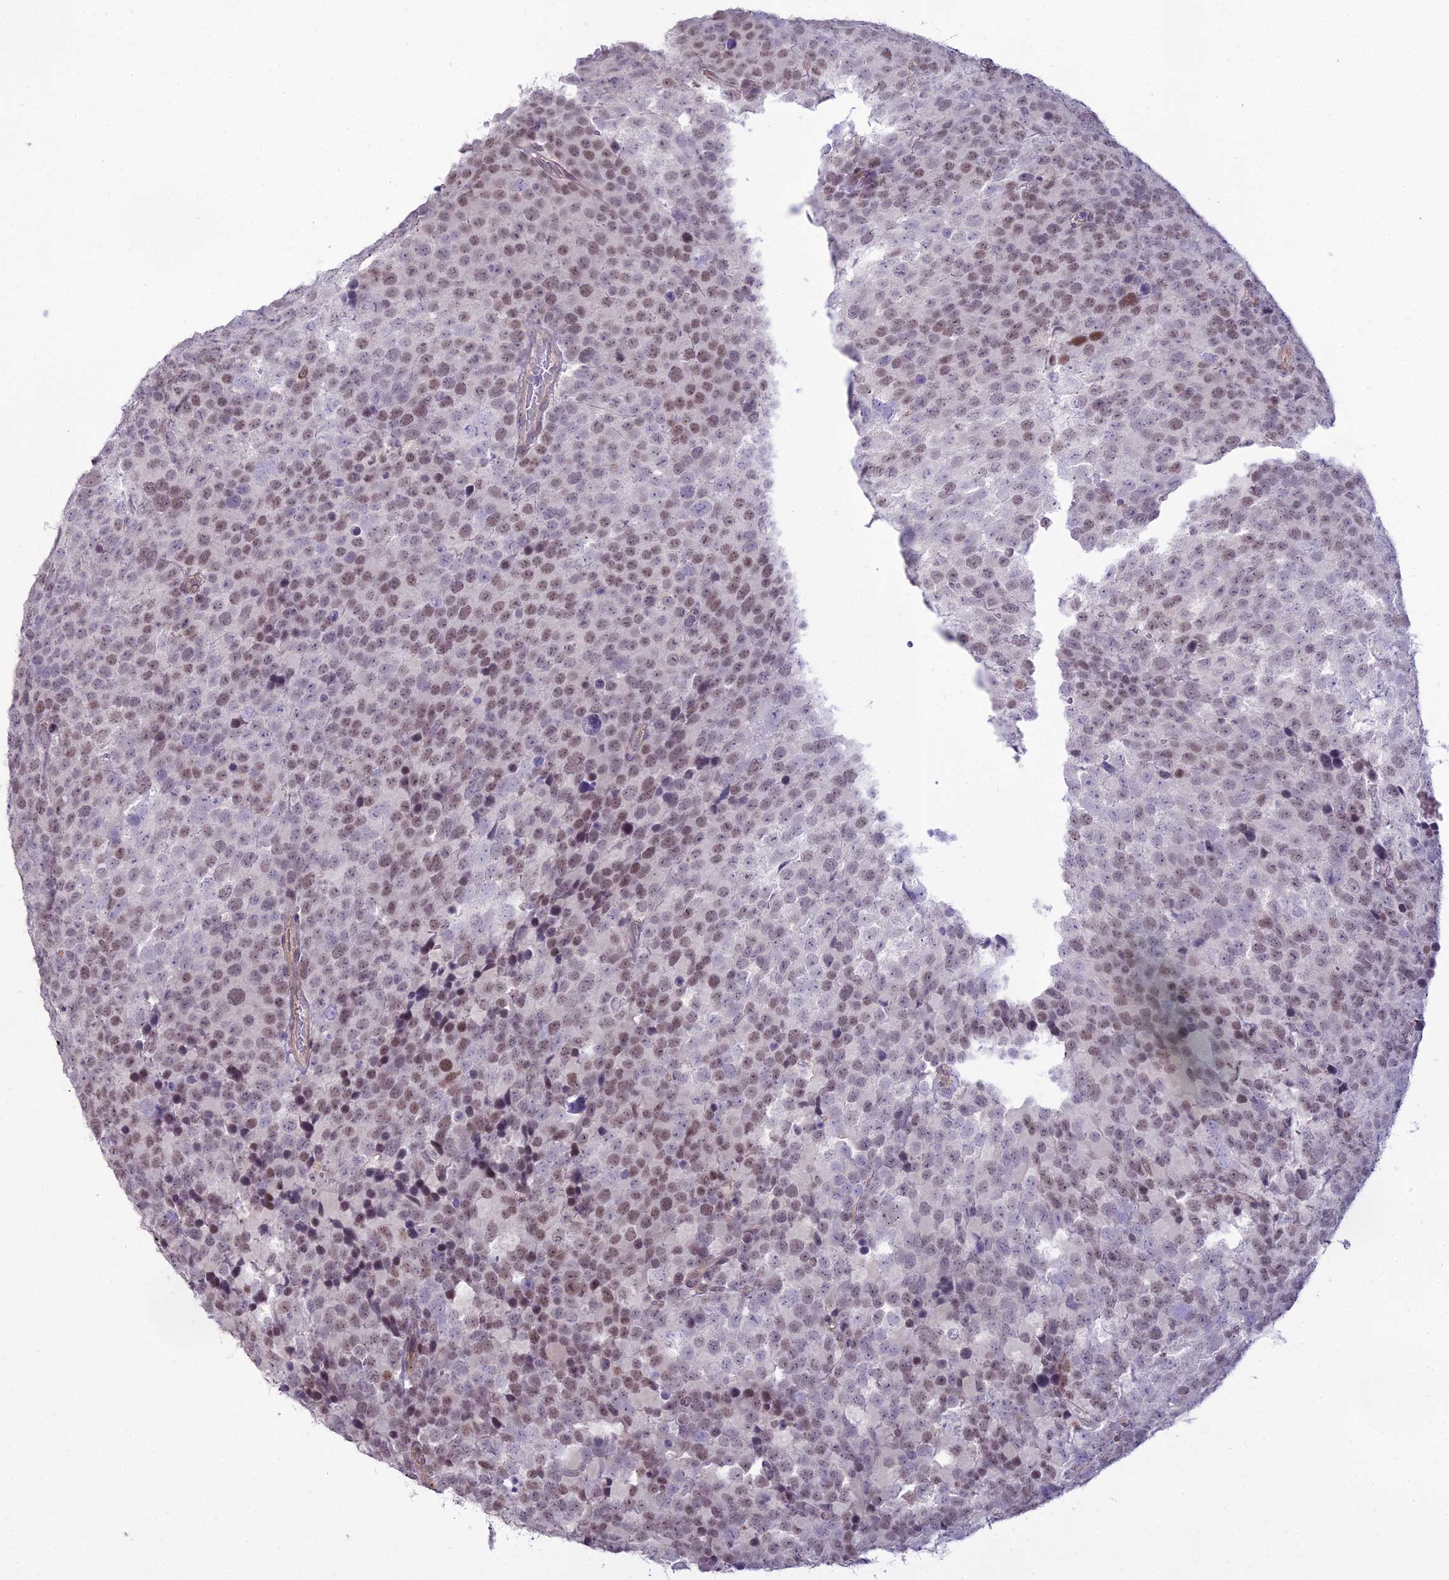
{"staining": {"intensity": "moderate", "quantity": ">75%", "location": "nuclear"}, "tissue": "testis cancer", "cell_type": "Tumor cells", "image_type": "cancer", "snomed": [{"axis": "morphology", "description": "Seminoma, NOS"}, {"axis": "topography", "description": "Testis"}], "caption": "Testis cancer stained for a protein (brown) demonstrates moderate nuclear positive positivity in approximately >75% of tumor cells.", "gene": "BLNK", "patient": {"sex": "male", "age": 71}}